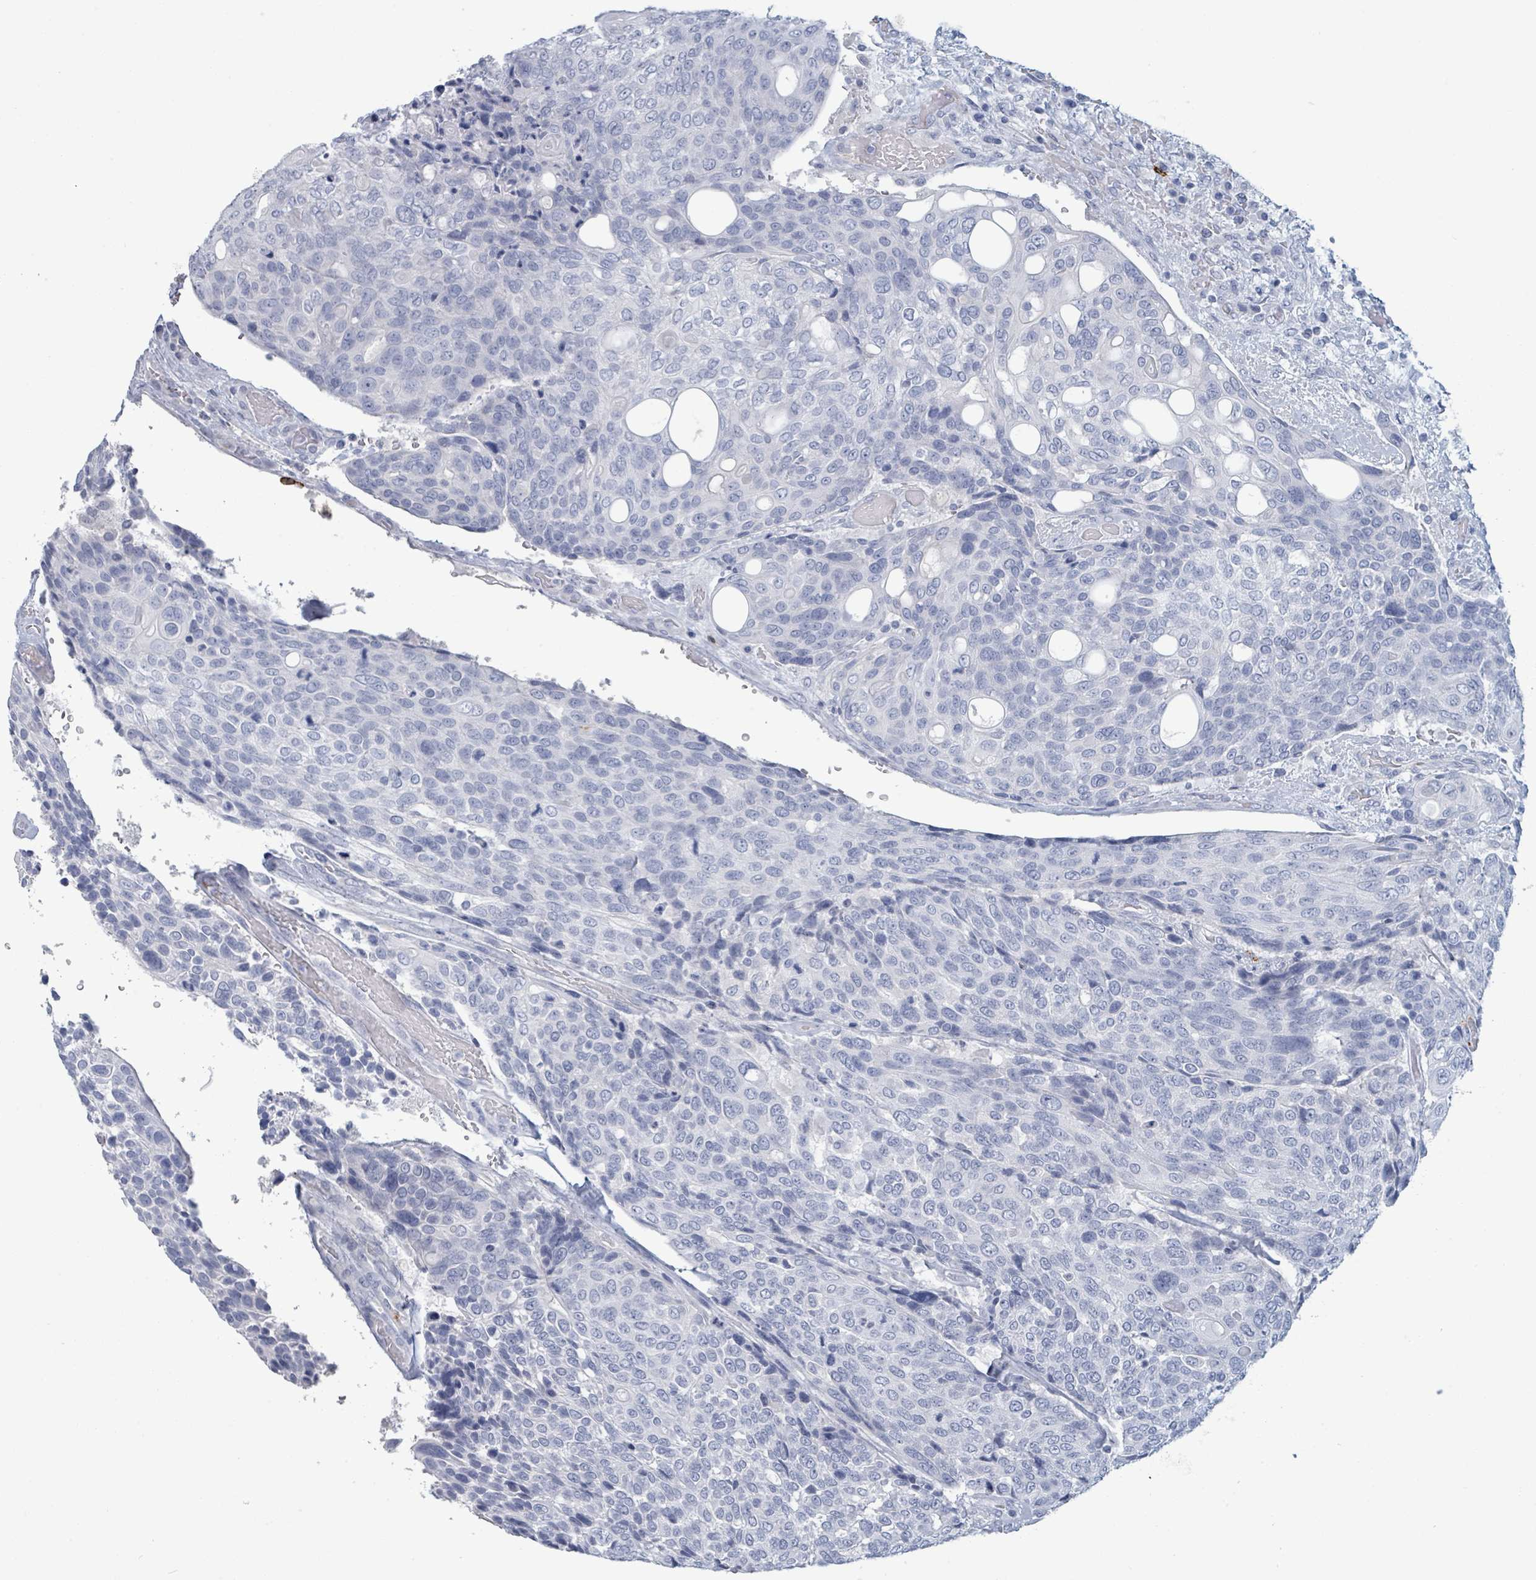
{"staining": {"intensity": "negative", "quantity": "none", "location": "none"}, "tissue": "urothelial cancer", "cell_type": "Tumor cells", "image_type": "cancer", "snomed": [{"axis": "morphology", "description": "Urothelial carcinoma, High grade"}, {"axis": "topography", "description": "Urinary bladder"}], "caption": "Tumor cells are negative for brown protein staining in urothelial carcinoma (high-grade).", "gene": "VPS13D", "patient": {"sex": "female", "age": 70}}